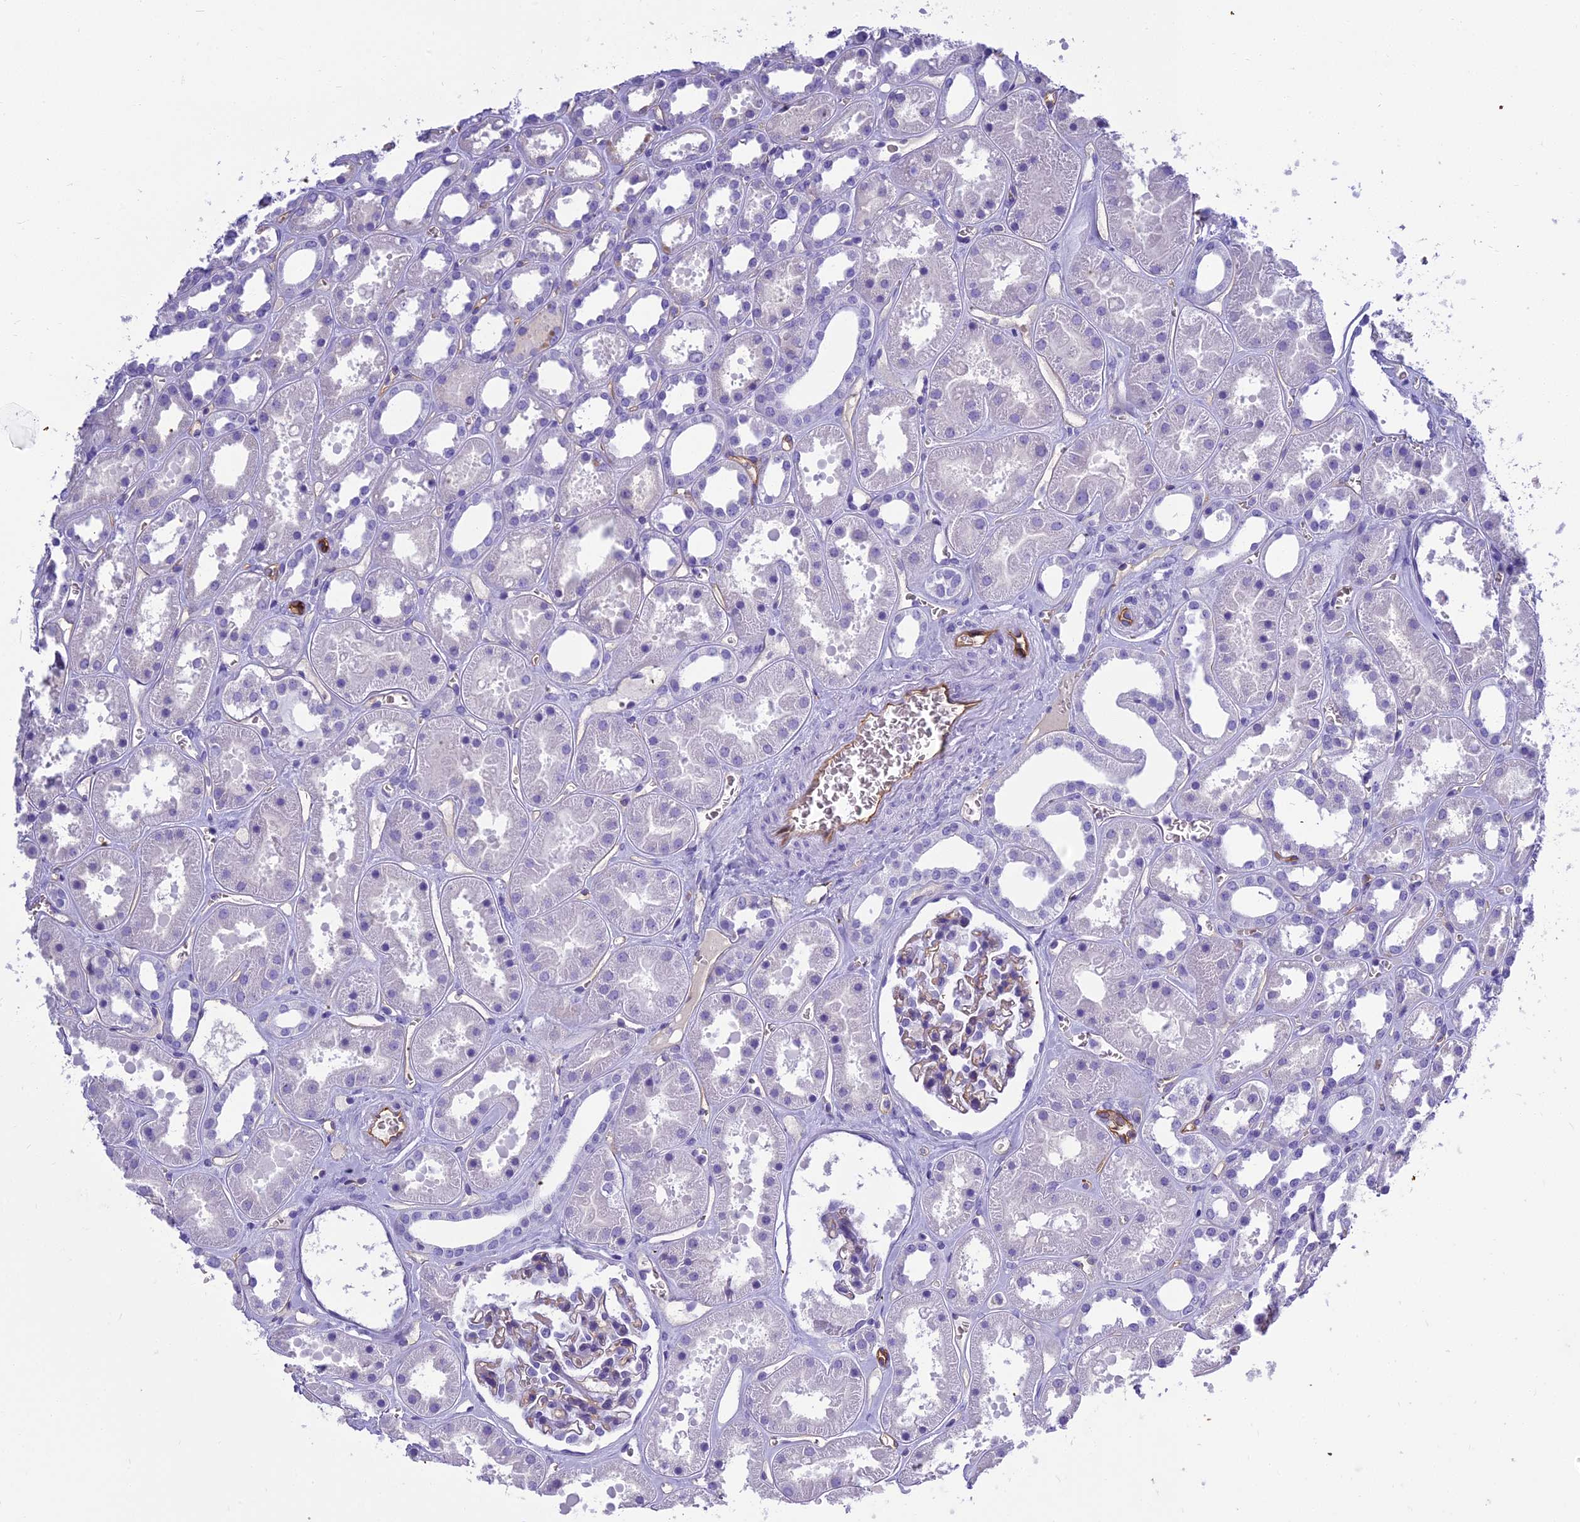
{"staining": {"intensity": "negative", "quantity": "none", "location": "none"}, "tissue": "kidney", "cell_type": "Cells in glomeruli", "image_type": "normal", "snomed": [{"axis": "morphology", "description": "Normal tissue, NOS"}, {"axis": "topography", "description": "Kidney"}], "caption": "Immunohistochemistry photomicrograph of benign human kidney stained for a protein (brown), which demonstrates no positivity in cells in glomeruli. (DAB (3,3'-diaminobenzidine) immunohistochemistry (IHC) with hematoxylin counter stain).", "gene": "NINJ1", "patient": {"sex": "female", "age": 41}}